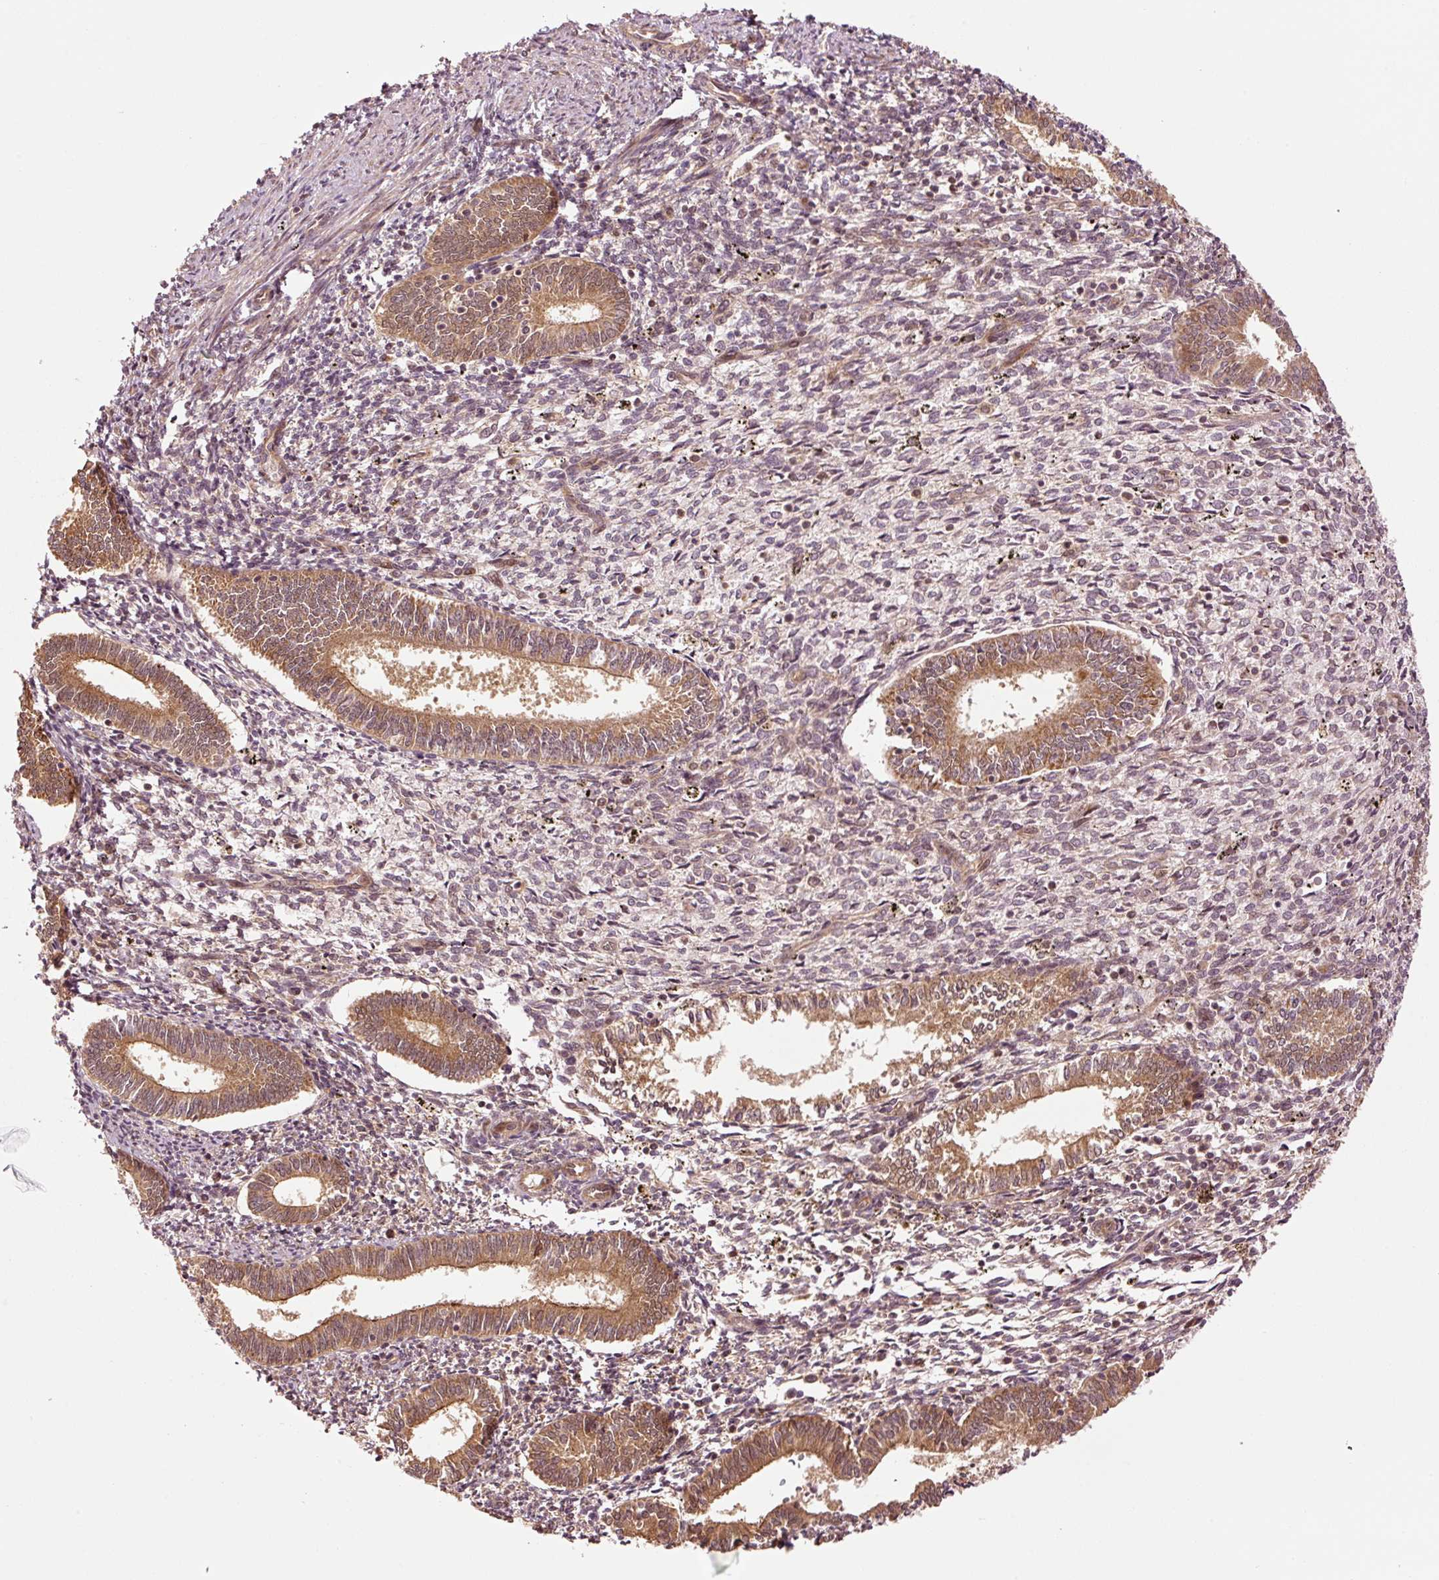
{"staining": {"intensity": "moderate", "quantity": "25%-75%", "location": "cytoplasmic/membranous"}, "tissue": "endometrium", "cell_type": "Cells in endometrial stroma", "image_type": "normal", "snomed": [{"axis": "morphology", "description": "Normal tissue, NOS"}, {"axis": "topography", "description": "Endometrium"}], "caption": "This image exhibits immunohistochemistry (IHC) staining of unremarkable human endometrium, with medium moderate cytoplasmic/membranous positivity in about 25%-75% of cells in endometrial stroma.", "gene": "OXER1", "patient": {"sex": "female", "age": 41}}